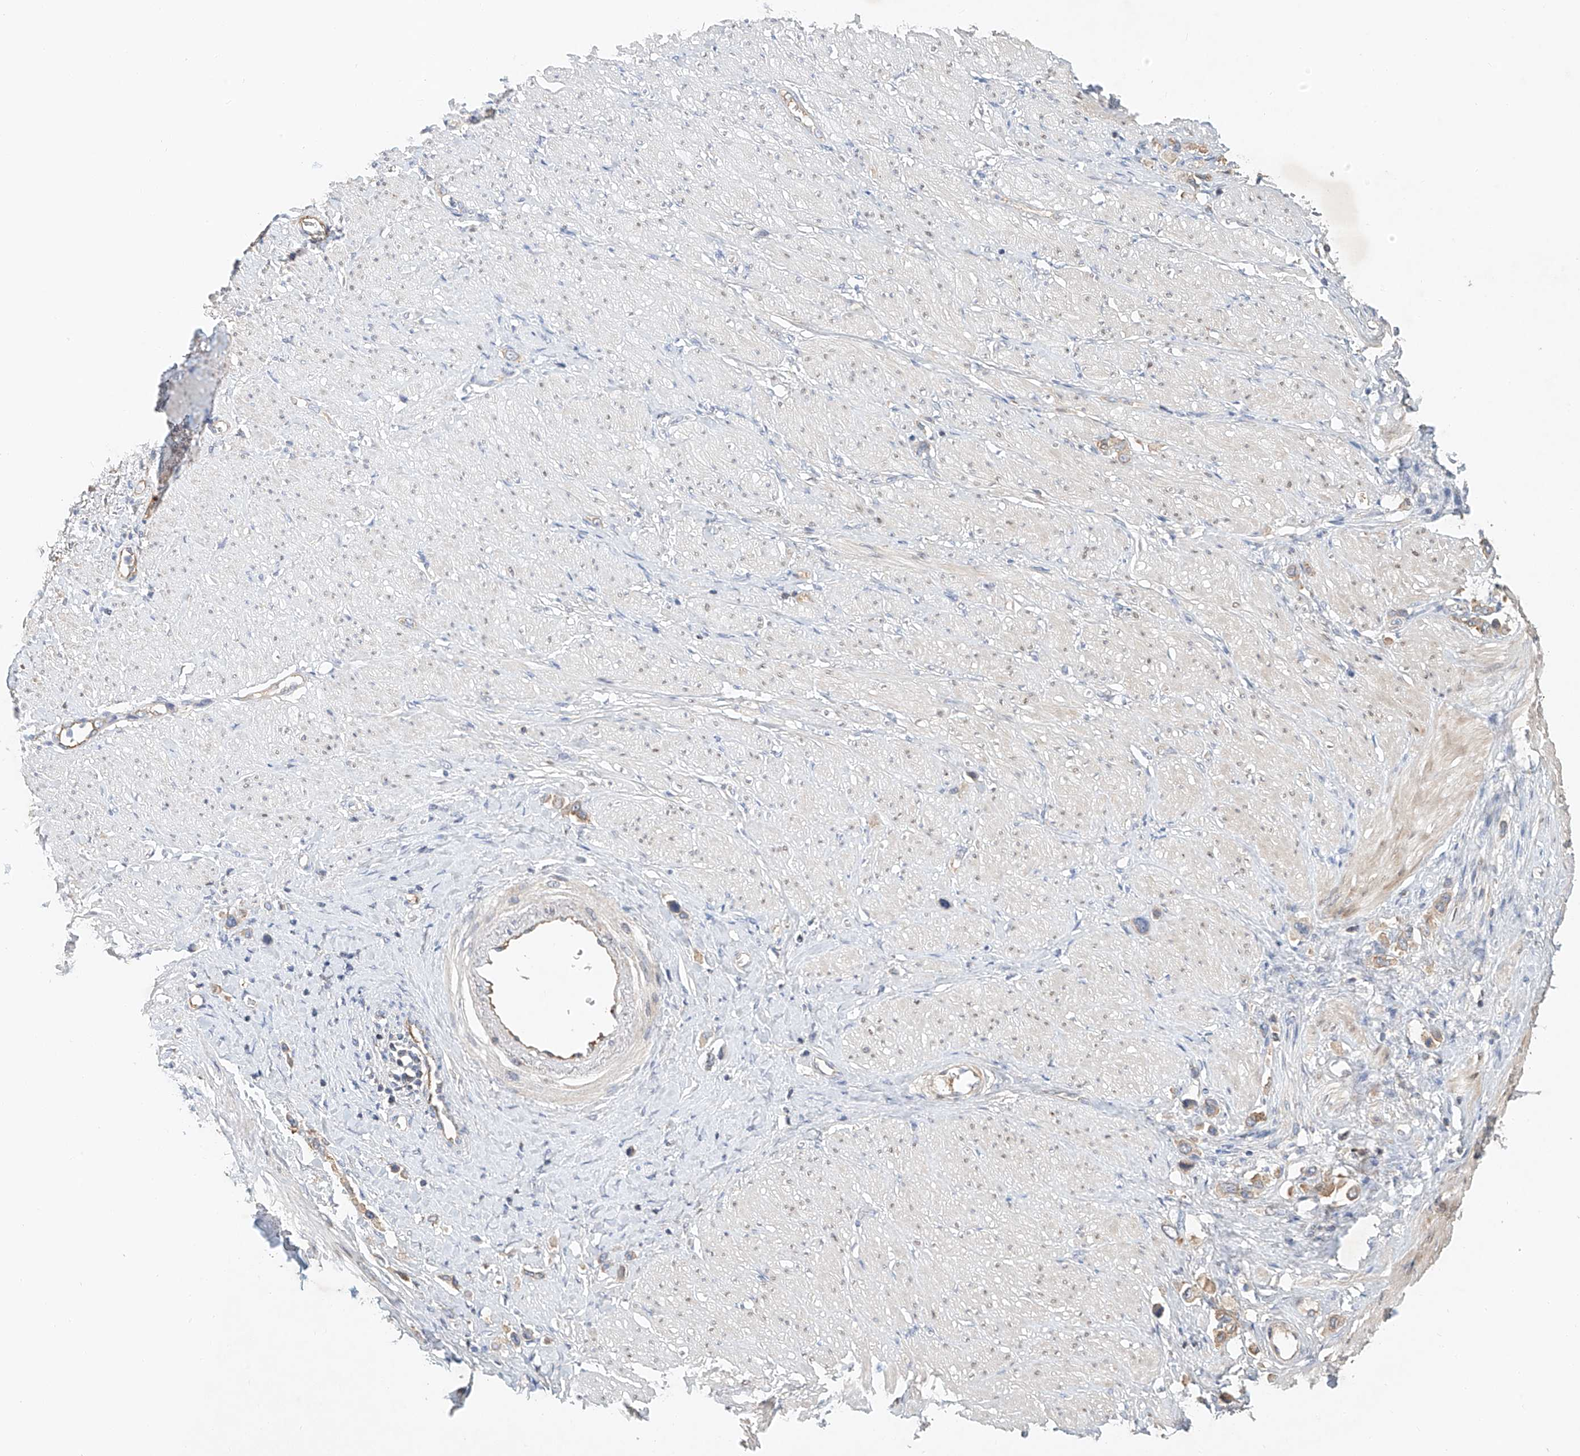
{"staining": {"intensity": "weak", "quantity": ">75%", "location": "cytoplasmic/membranous"}, "tissue": "stomach cancer", "cell_type": "Tumor cells", "image_type": "cancer", "snomed": [{"axis": "morphology", "description": "Adenocarcinoma, NOS"}, {"axis": "topography", "description": "Stomach"}], "caption": "This histopathology image demonstrates immunohistochemistry (IHC) staining of human adenocarcinoma (stomach), with low weak cytoplasmic/membranous positivity in about >75% of tumor cells.", "gene": "CARMIL1", "patient": {"sex": "female", "age": 65}}